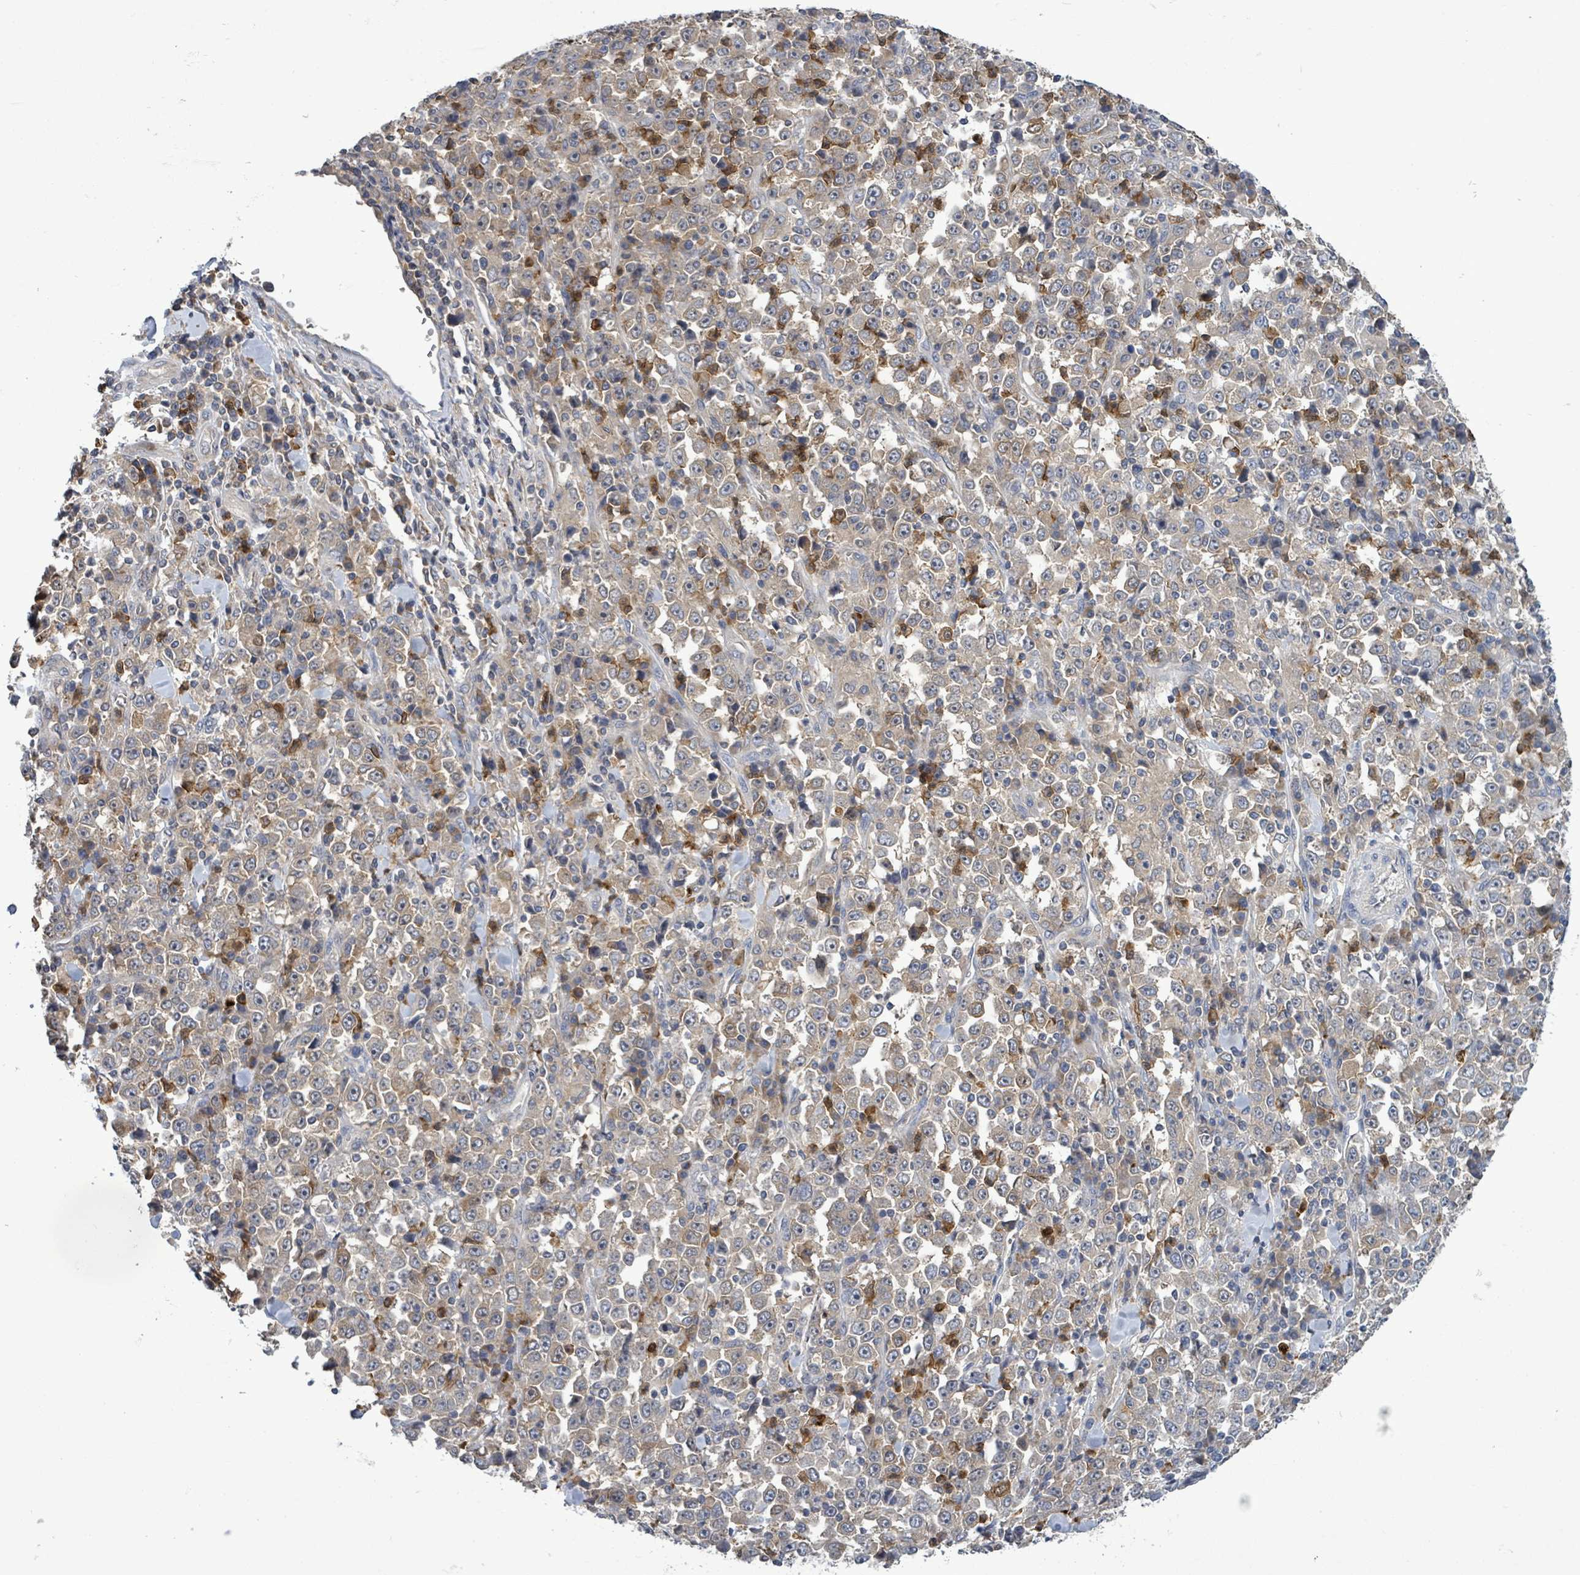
{"staining": {"intensity": "negative", "quantity": "none", "location": "none"}, "tissue": "stomach cancer", "cell_type": "Tumor cells", "image_type": "cancer", "snomed": [{"axis": "morphology", "description": "Normal tissue, NOS"}, {"axis": "morphology", "description": "Adenocarcinoma, NOS"}, {"axis": "topography", "description": "Stomach, upper"}, {"axis": "topography", "description": "Stomach"}], "caption": "Stomach adenocarcinoma was stained to show a protein in brown. There is no significant staining in tumor cells.", "gene": "SERPINE3", "patient": {"sex": "male", "age": 59}}